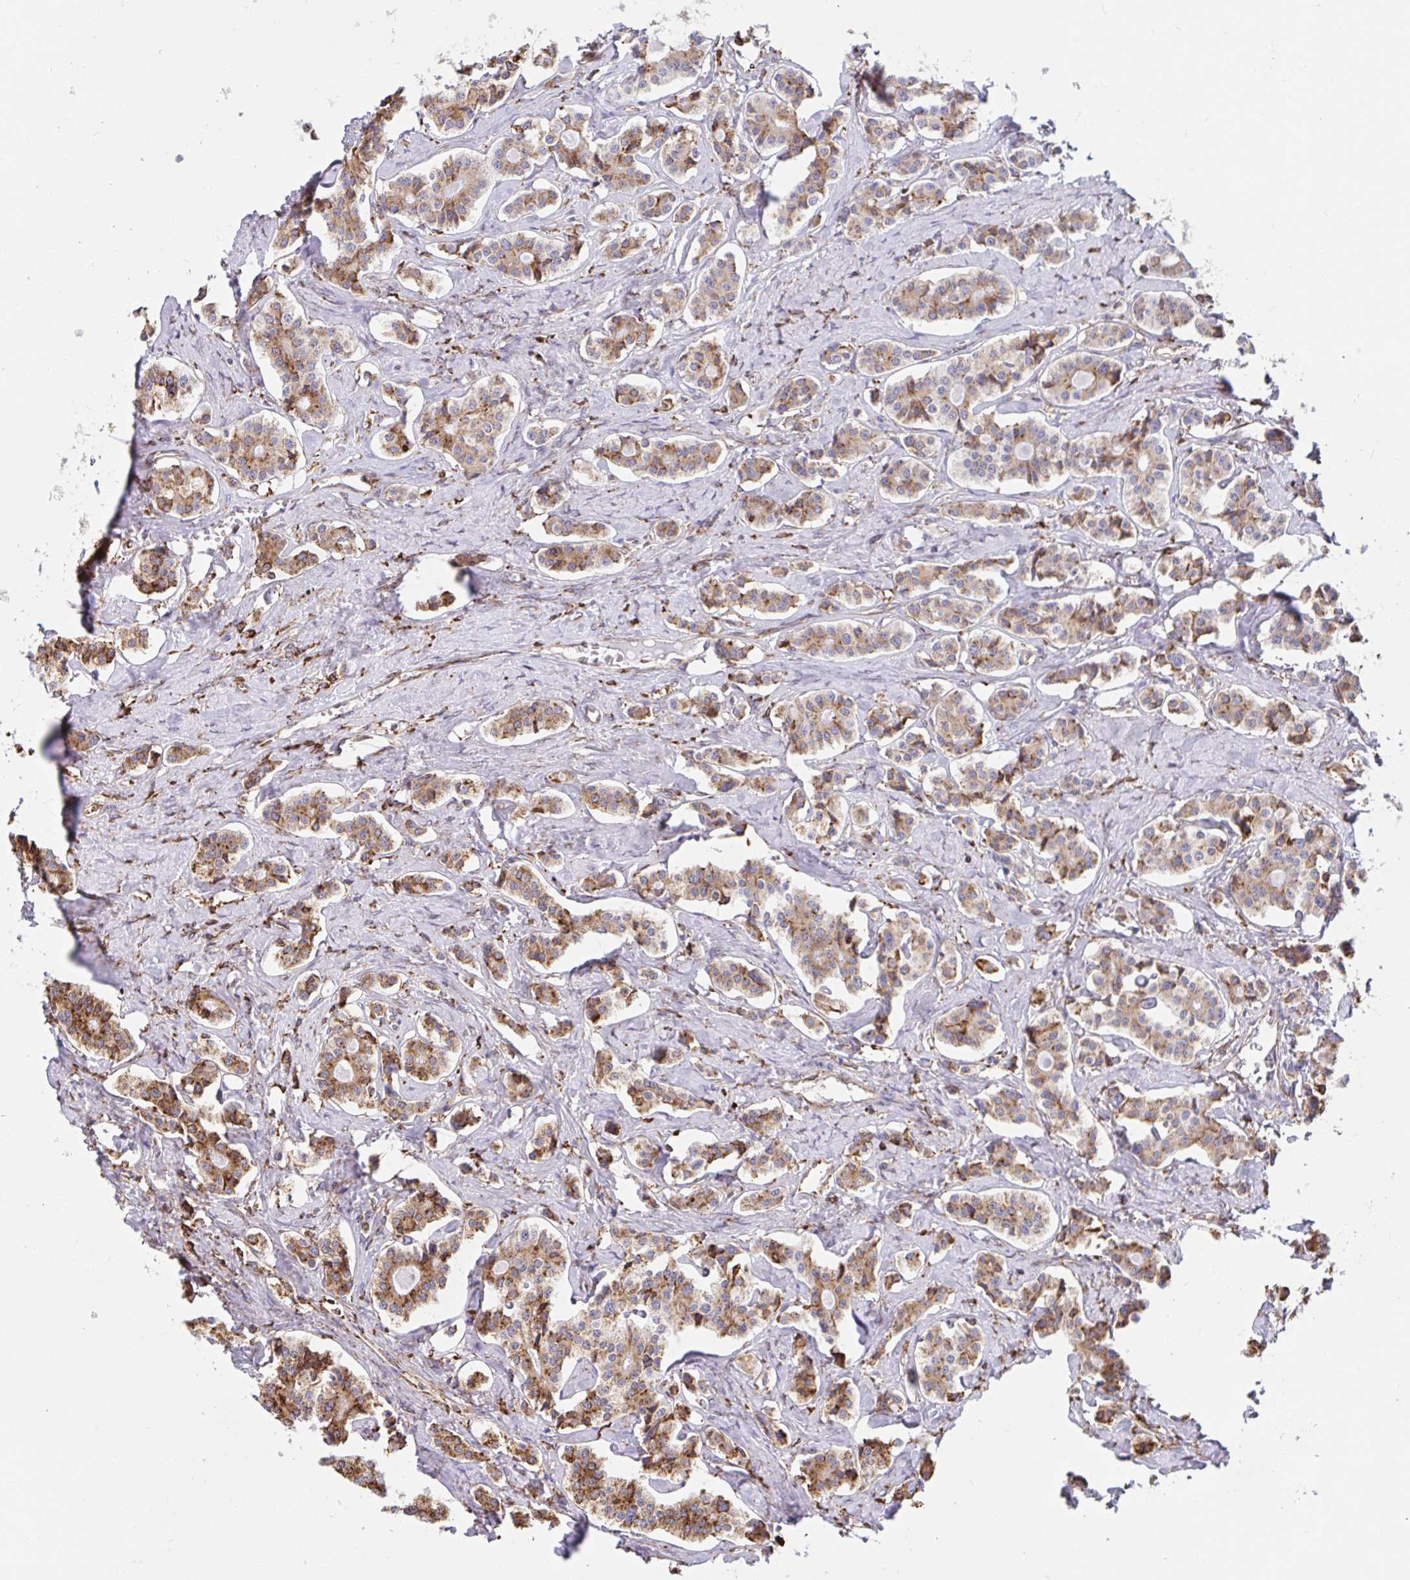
{"staining": {"intensity": "moderate", "quantity": ">75%", "location": "cytoplasmic/membranous"}, "tissue": "carcinoid", "cell_type": "Tumor cells", "image_type": "cancer", "snomed": [{"axis": "morphology", "description": "Carcinoid, malignant, NOS"}, {"axis": "topography", "description": "Small intestine"}], "caption": "A photomicrograph of carcinoid stained for a protein exhibits moderate cytoplasmic/membranous brown staining in tumor cells.", "gene": "CLGN", "patient": {"sex": "male", "age": 63}}